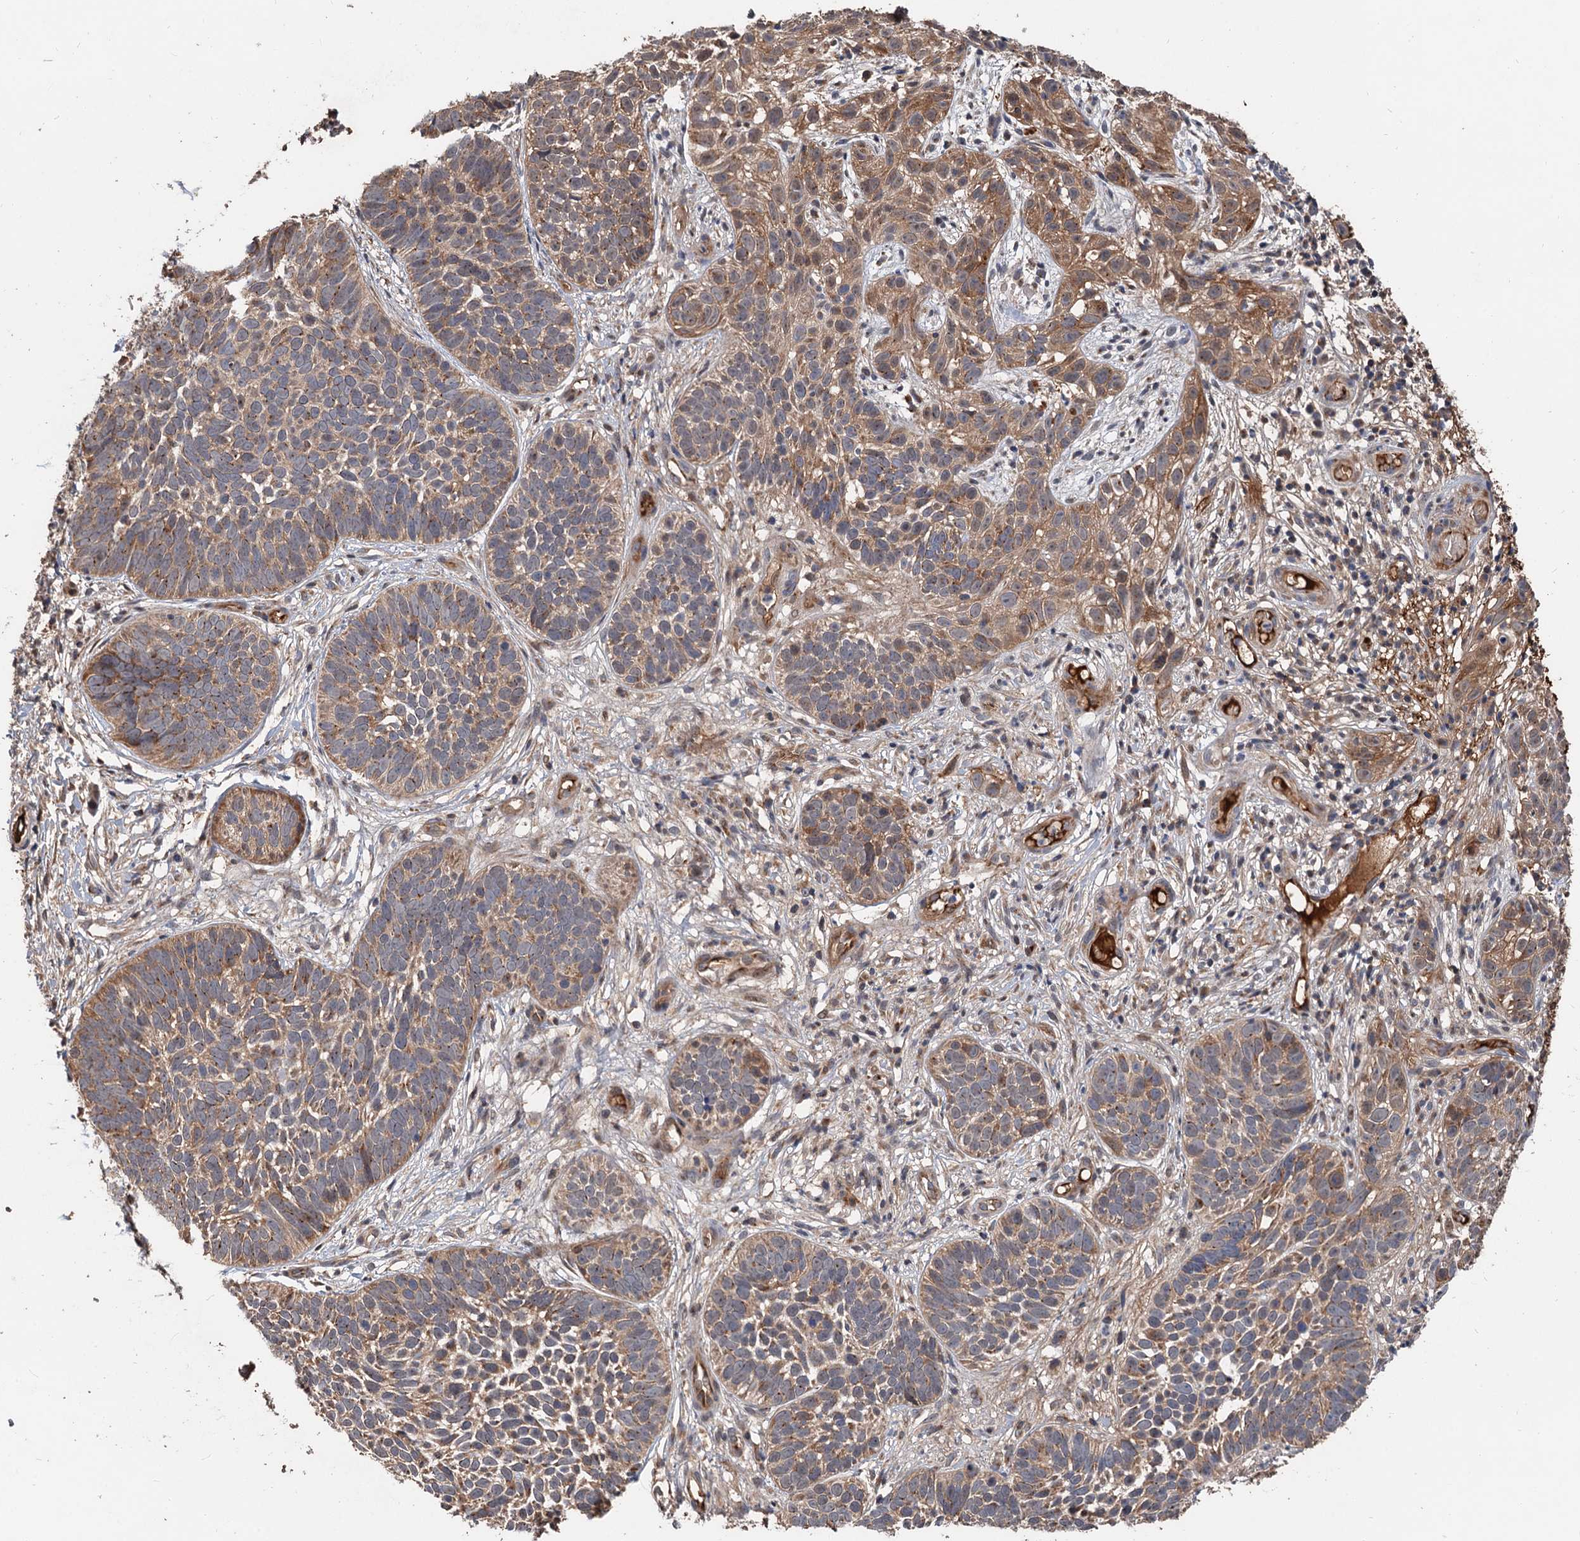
{"staining": {"intensity": "moderate", "quantity": ">75%", "location": "cytoplasmic/membranous"}, "tissue": "skin cancer", "cell_type": "Tumor cells", "image_type": "cancer", "snomed": [{"axis": "morphology", "description": "Basal cell carcinoma"}, {"axis": "topography", "description": "Skin"}], "caption": "This is an image of IHC staining of basal cell carcinoma (skin), which shows moderate staining in the cytoplasmic/membranous of tumor cells.", "gene": "DEXI", "patient": {"sex": "male", "age": 89}}